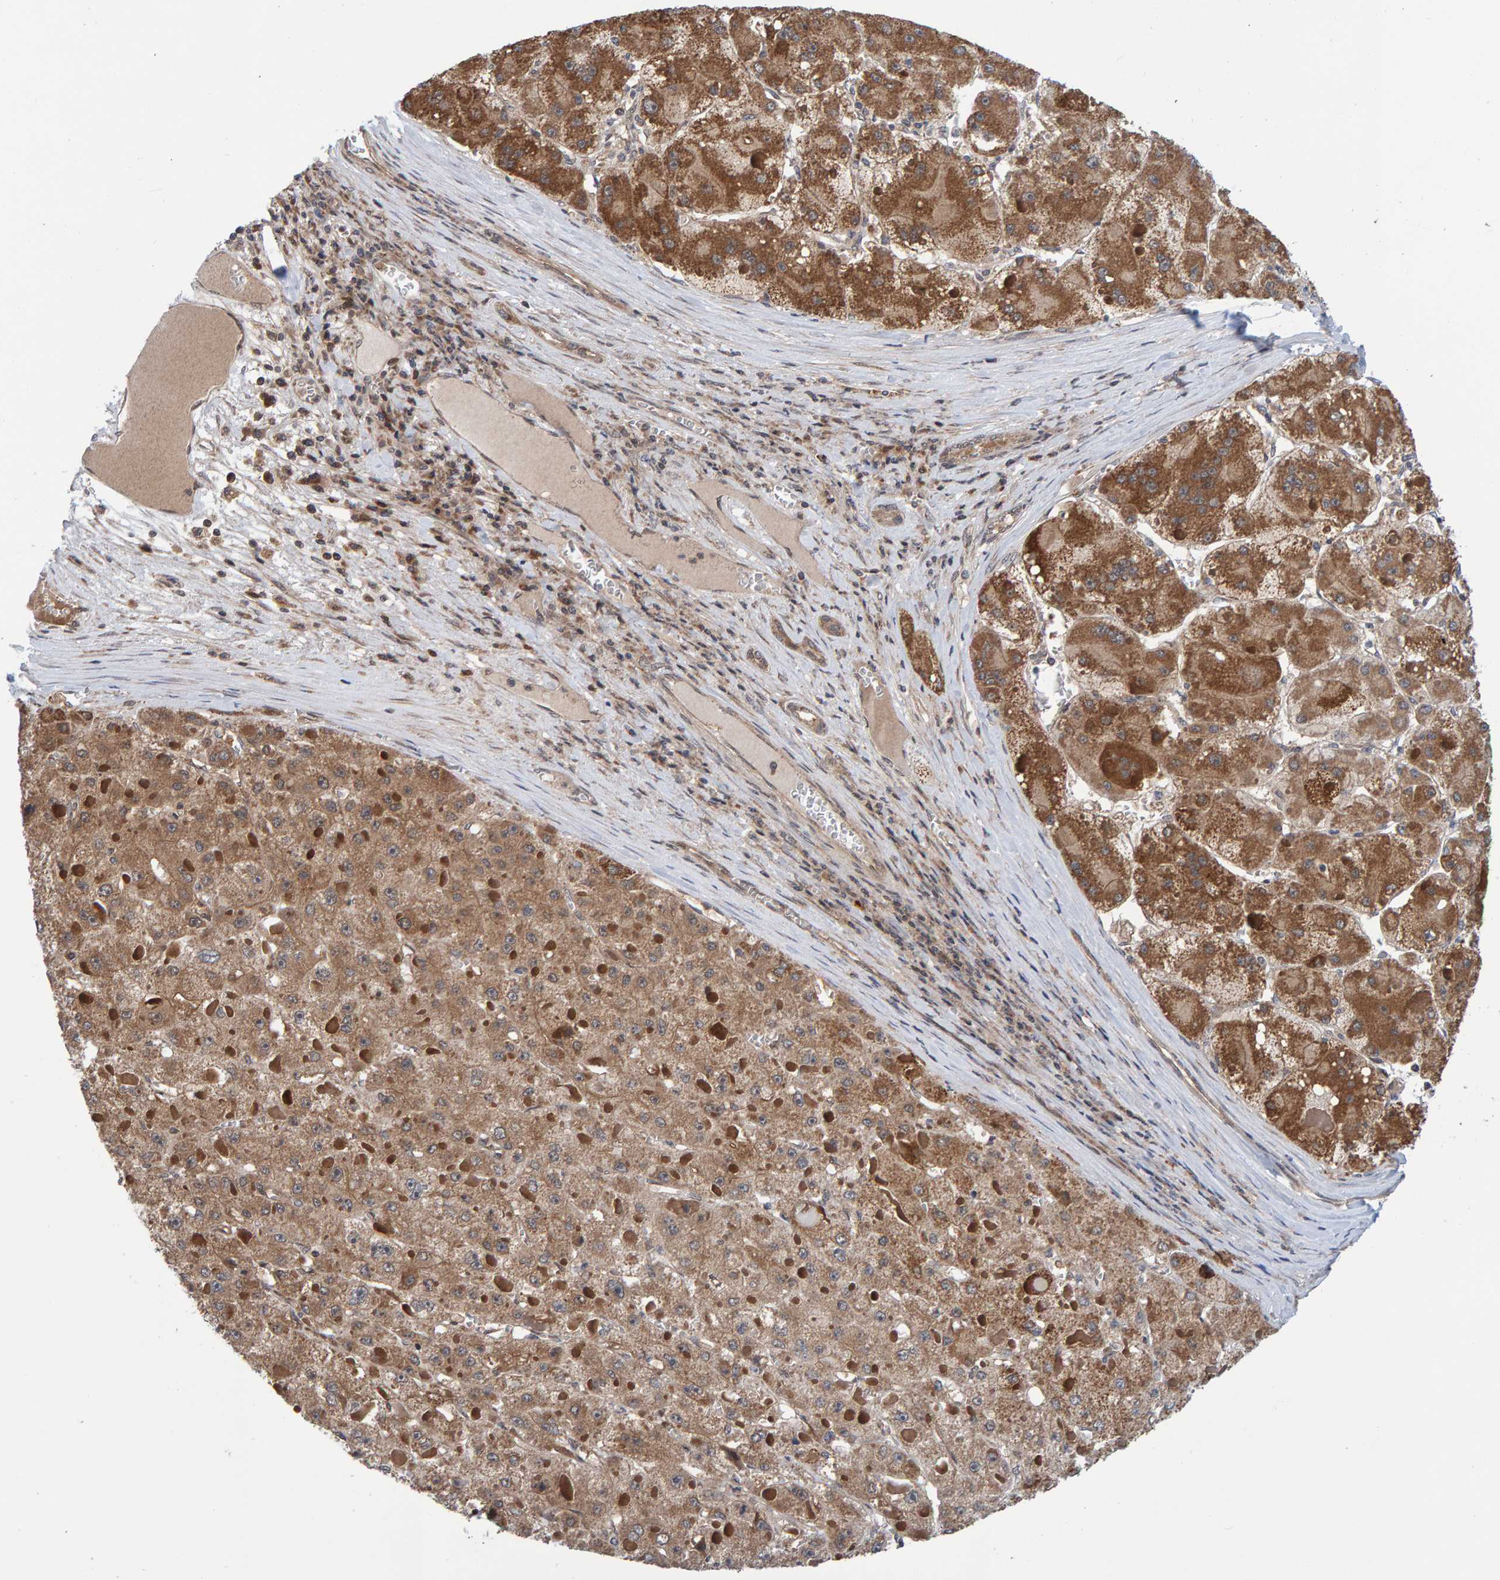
{"staining": {"intensity": "strong", "quantity": ">75%", "location": "cytoplasmic/membranous"}, "tissue": "liver cancer", "cell_type": "Tumor cells", "image_type": "cancer", "snomed": [{"axis": "morphology", "description": "Carcinoma, Hepatocellular, NOS"}, {"axis": "topography", "description": "Liver"}], "caption": "IHC histopathology image of neoplastic tissue: hepatocellular carcinoma (liver) stained using immunohistochemistry (IHC) exhibits high levels of strong protein expression localized specifically in the cytoplasmic/membranous of tumor cells, appearing as a cytoplasmic/membranous brown color.", "gene": "SCRN2", "patient": {"sex": "female", "age": 73}}